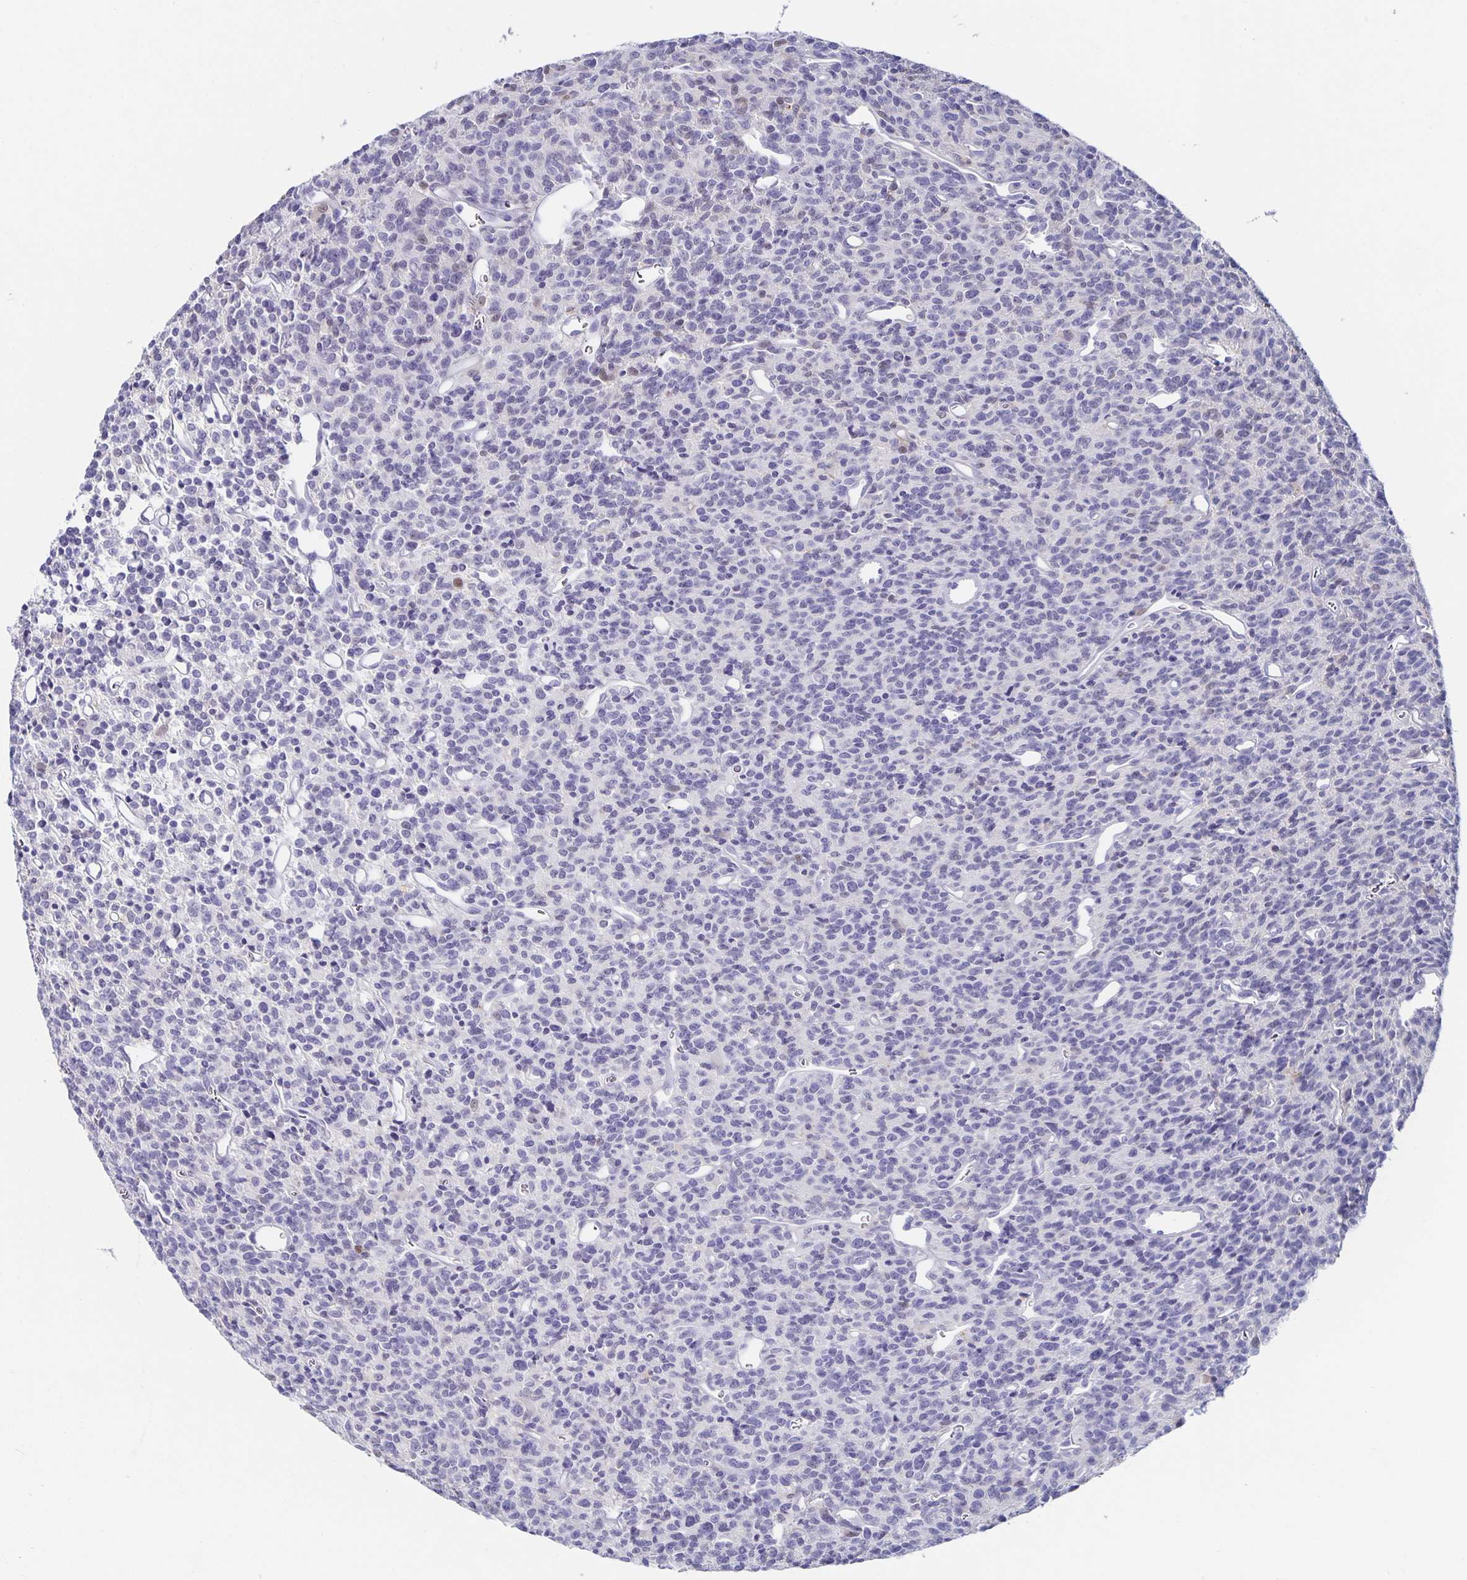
{"staining": {"intensity": "negative", "quantity": "none", "location": "none"}, "tissue": "glioma", "cell_type": "Tumor cells", "image_type": "cancer", "snomed": [{"axis": "morphology", "description": "Glioma, malignant, High grade"}, {"axis": "topography", "description": "Brain"}], "caption": "A photomicrograph of glioma stained for a protein exhibits no brown staining in tumor cells.", "gene": "CHGA", "patient": {"sex": "male", "age": 76}}